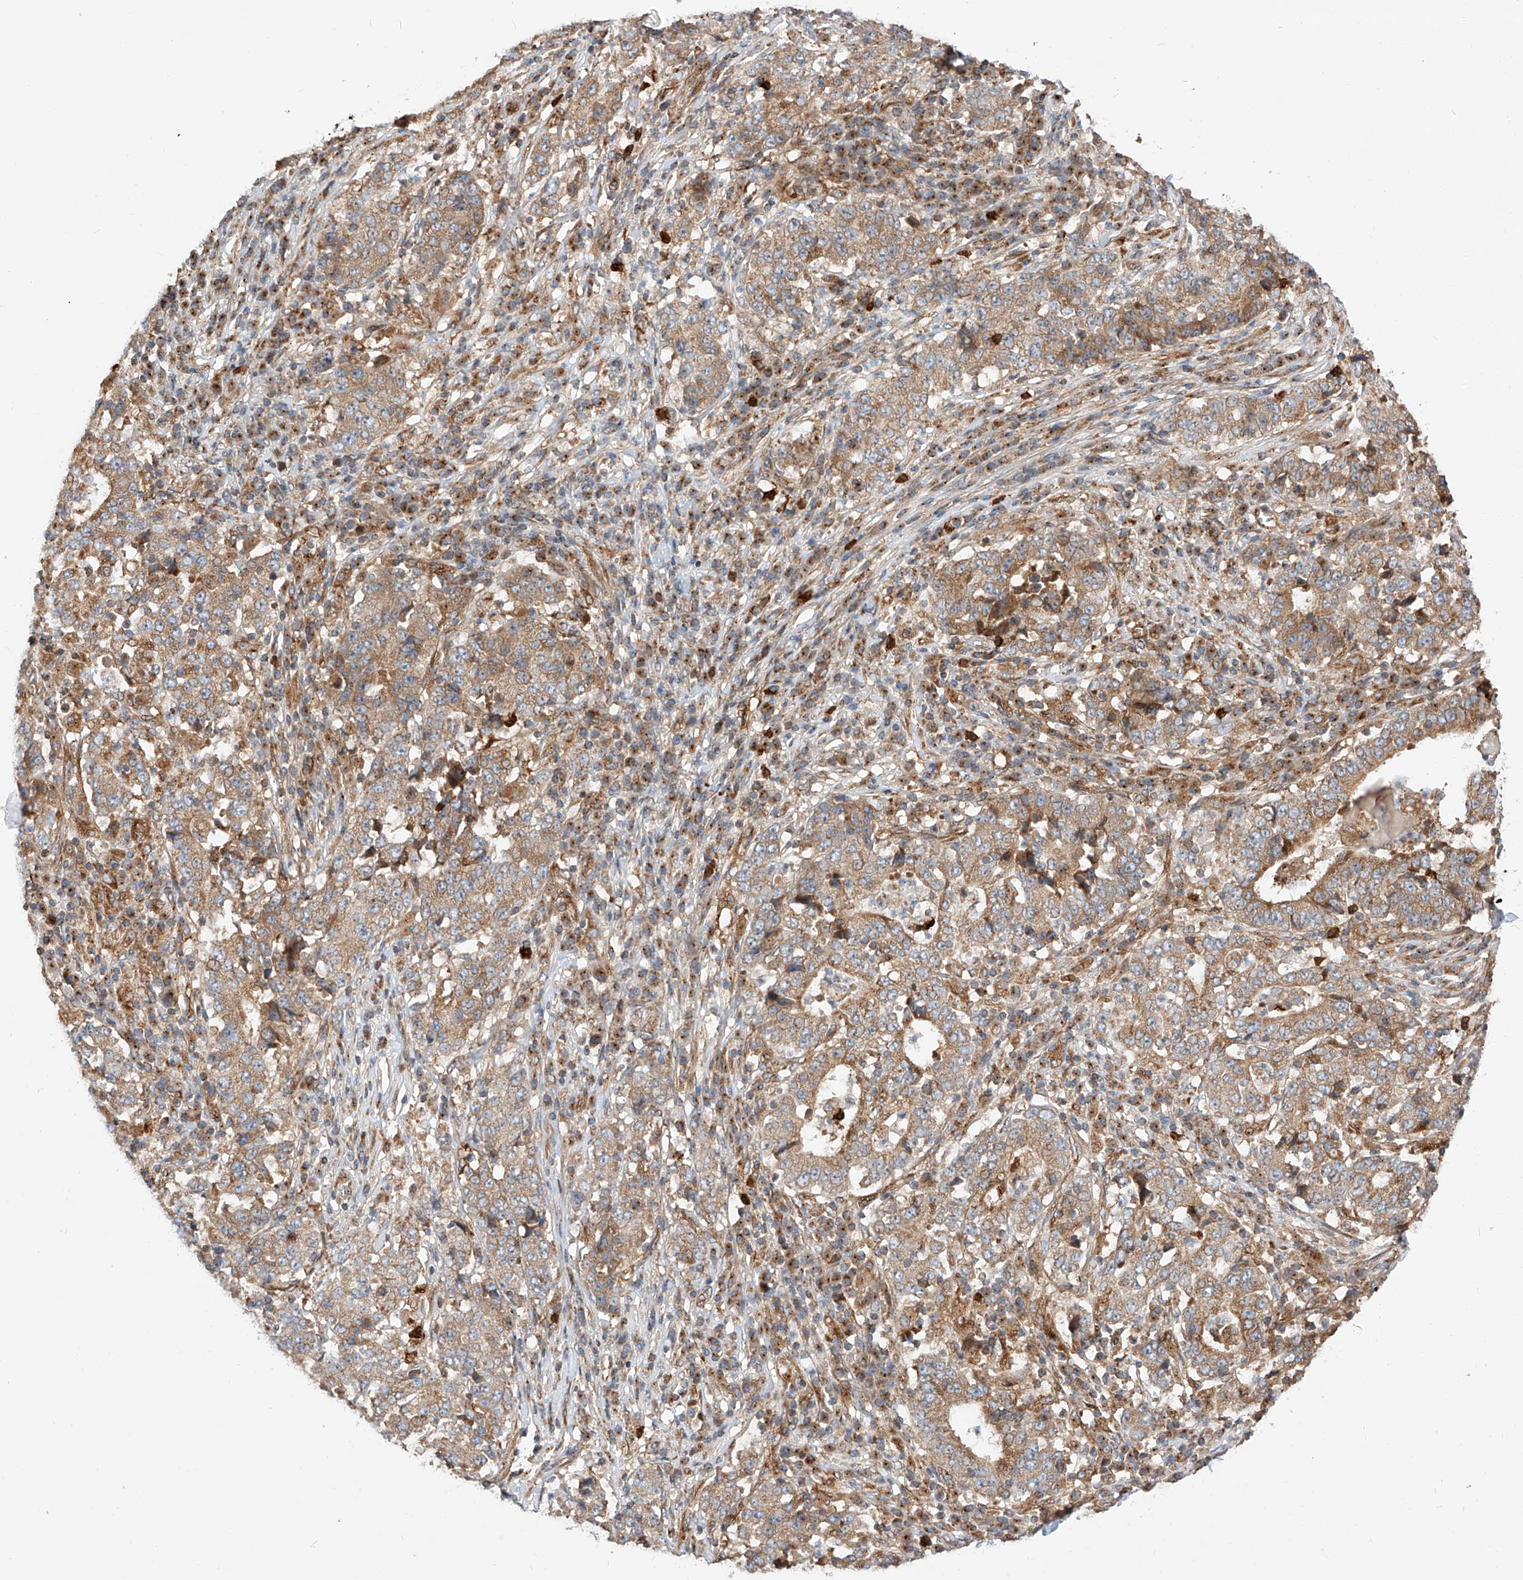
{"staining": {"intensity": "moderate", "quantity": ">75%", "location": "cytoplasmic/membranous"}, "tissue": "stomach cancer", "cell_type": "Tumor cells", "image_type": "cancer", "snomed": [{"axis": "morphology", "description": "Adenocarcinoma, NOS"}, {"axis": "topography", "description": "Stomach"}], "caption": "The photomicrograph reveals staining of adenocarcinoma (stomach), revealing moderate cytoplasmic/membranous protein positivity (brown color) within tumor cells.", "gene": "ISCA2", "patient": {"sex": "male", "age": 59}}